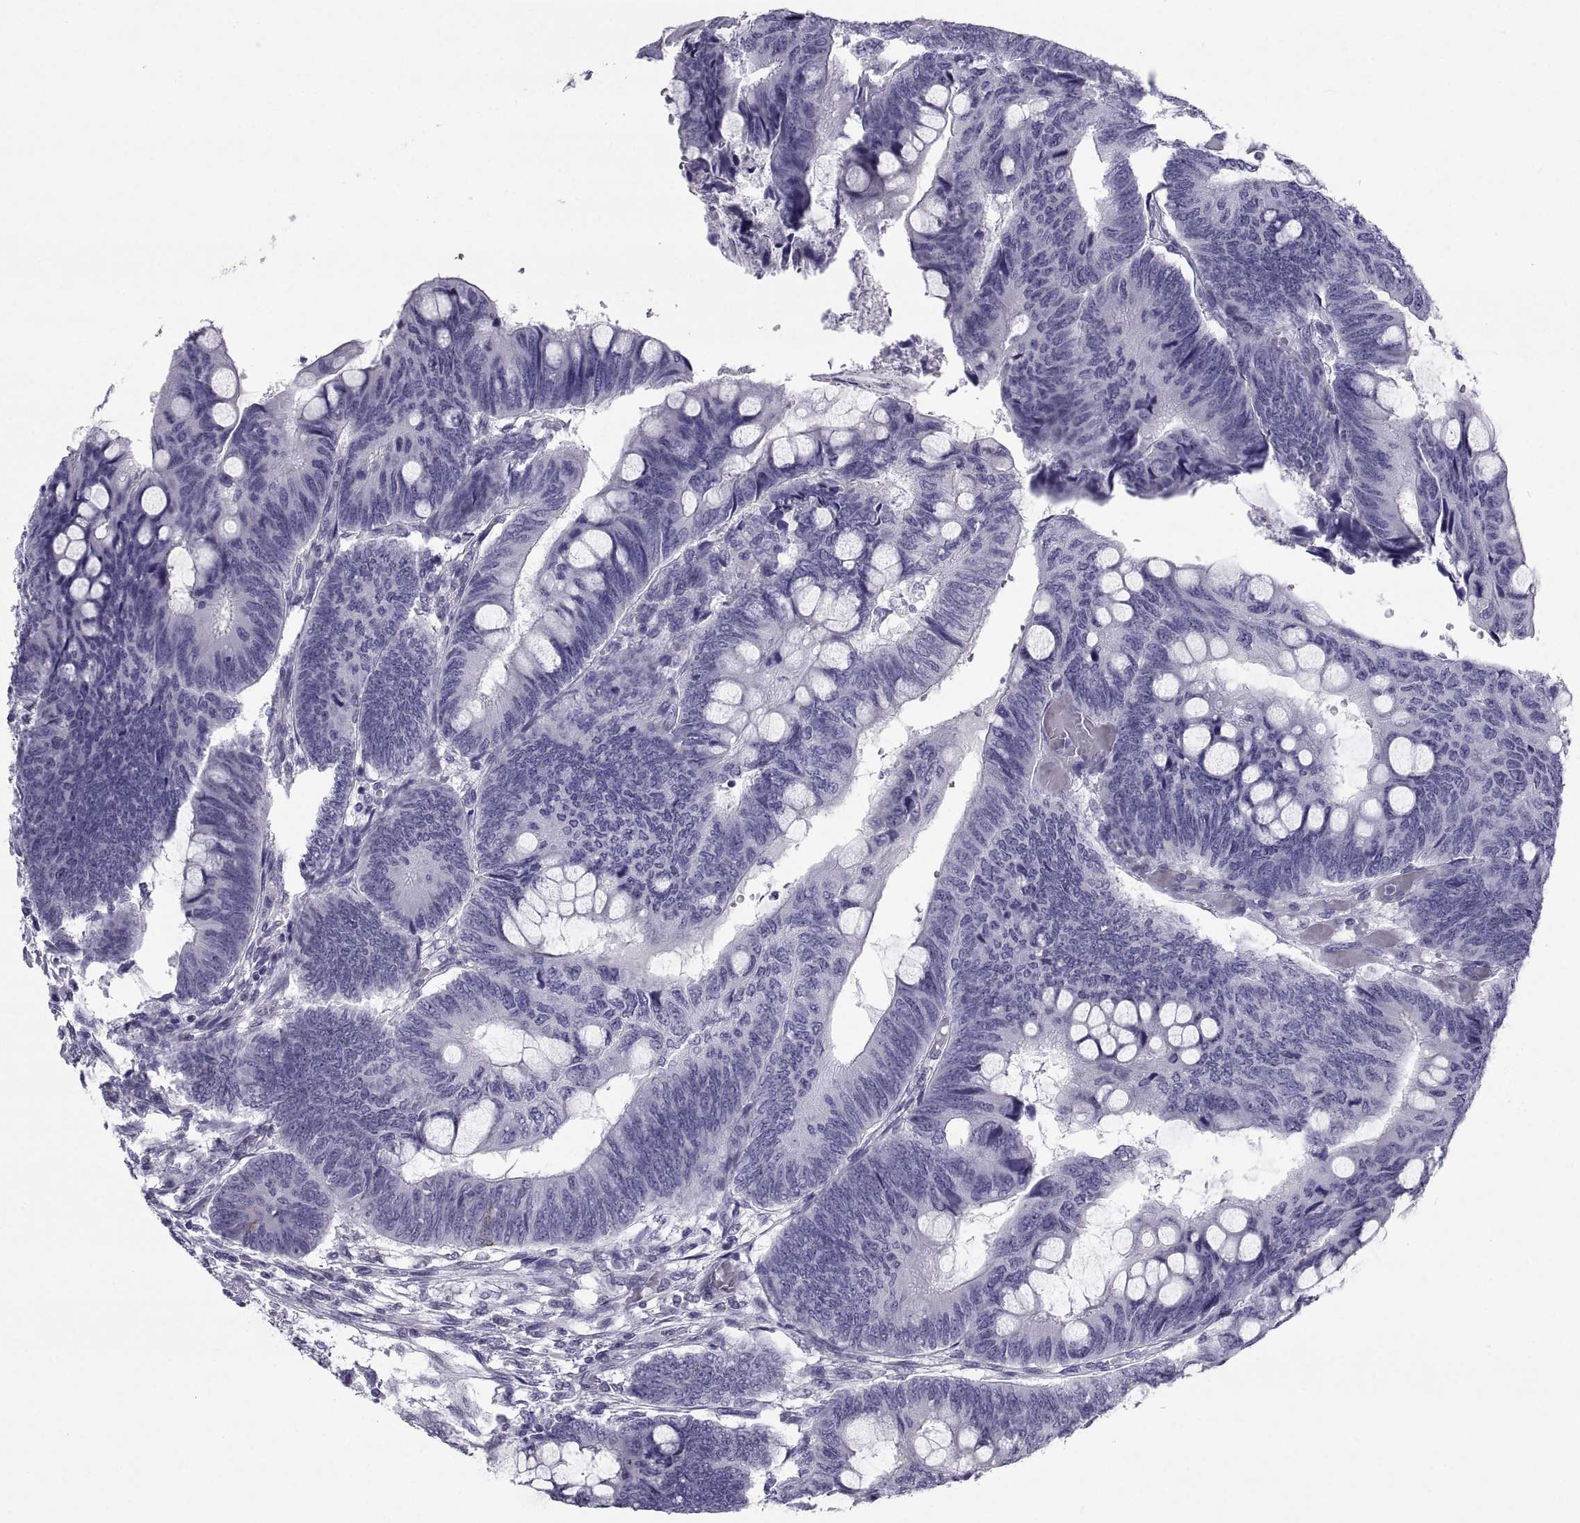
{"staining": {"intensity": "negative", "quantity": "none", "location": "none"}, "tissue": "colorectal cancer", "cell_type": "Tumor cells", "image_type": "cancer", "snomed": [{"axis": "morphology", "description": "Normal tissue, NOS"}, {"axis": "morphology", "description": "Adenocarcinoma, NOS"}, {"axis": "topography", "description": "Rectum"}], "caption": "Immunohistochemistry histopathology image of neoplastic tissue: human colorectal cancer (adenocarcinoma) stained with DAB (3,3'-diaminobenzidine) demonstrates no significant protein staining in tumor cells.", "gene": "PCSK1N", "patient": {"sex": "male", "age": 92}}